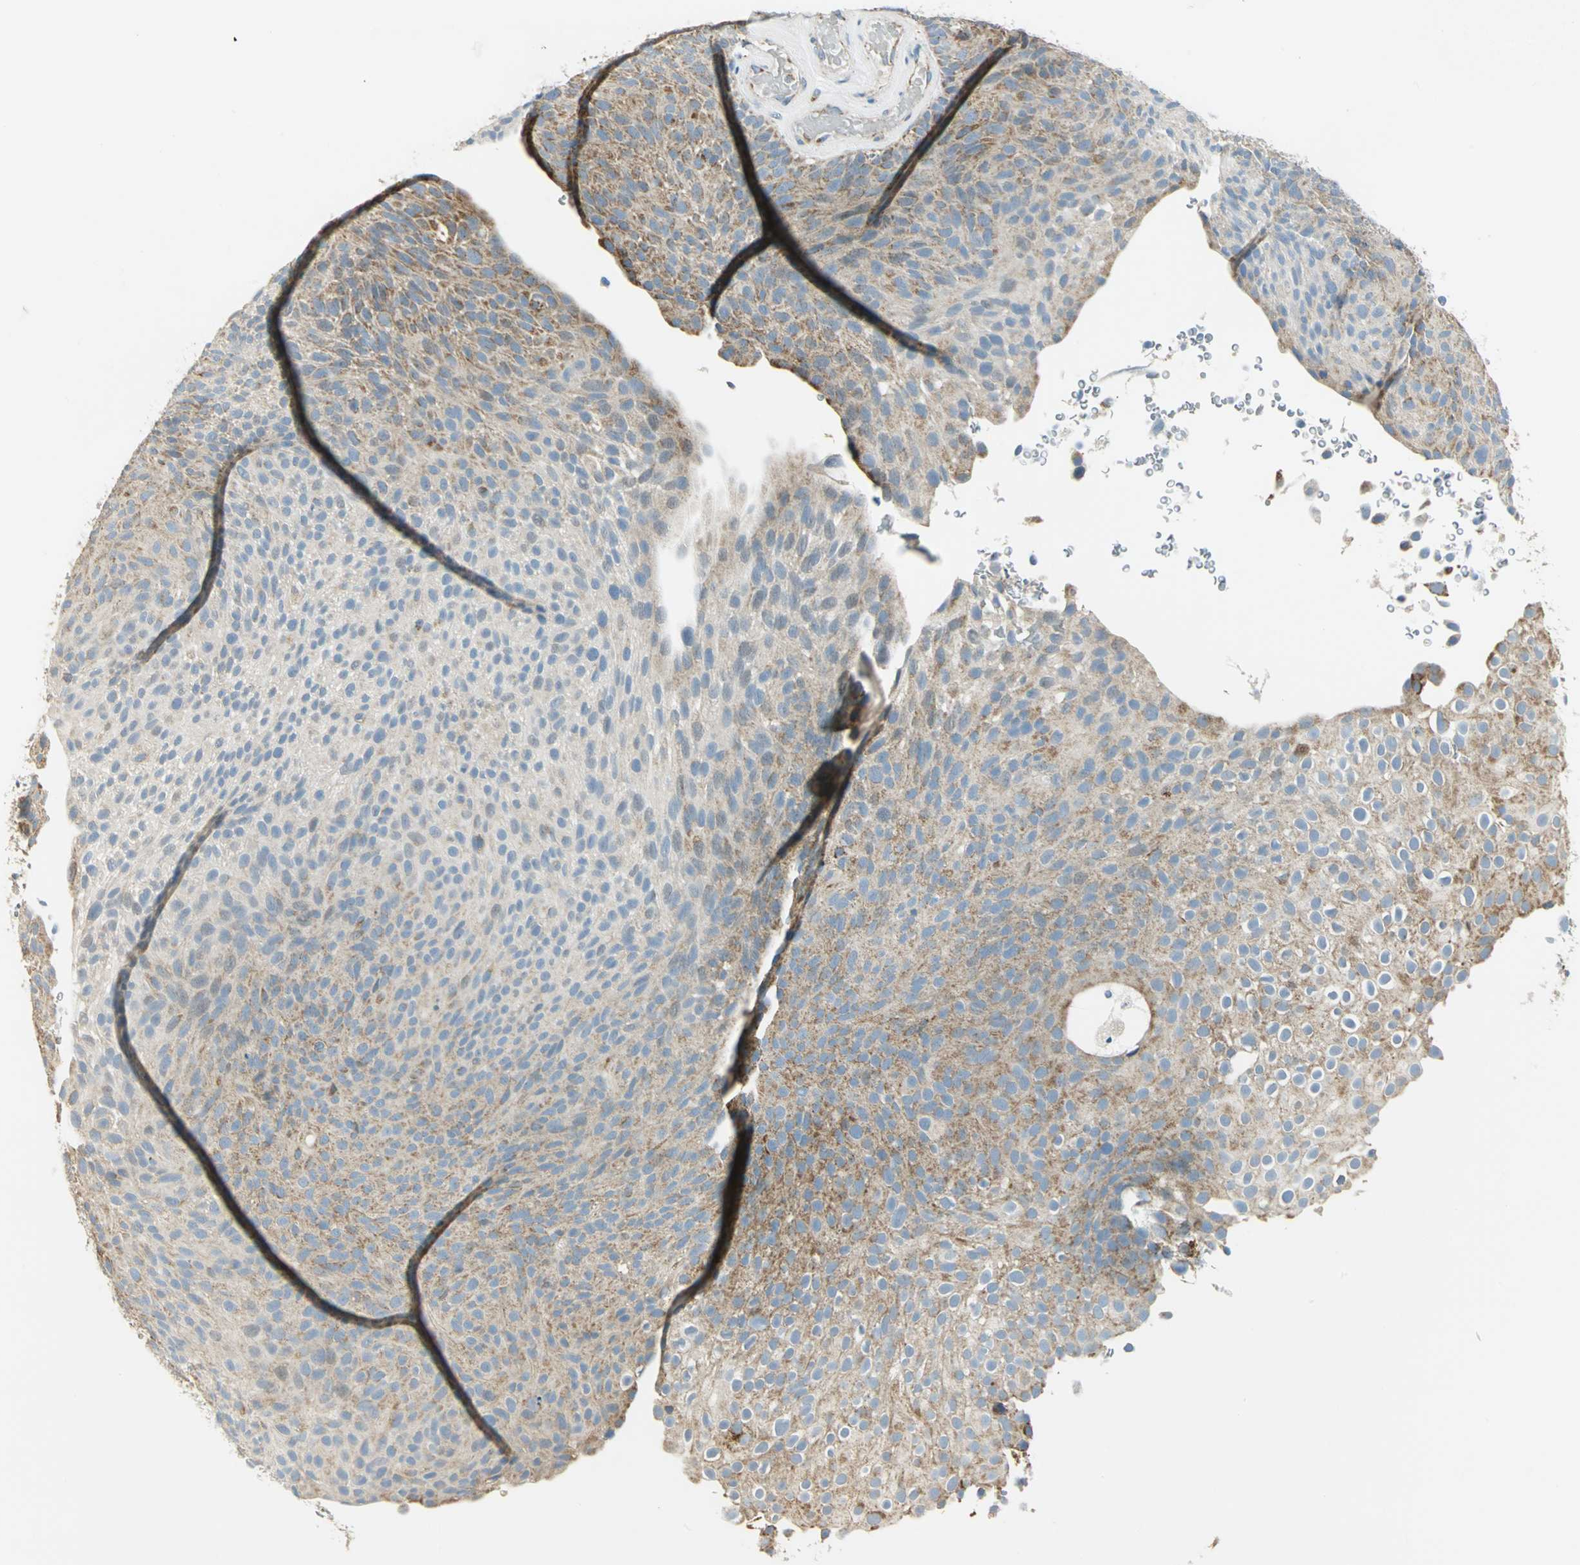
{"staining": {"intensity": "moderate", "quantity": ">75%", "location": "cytoplasmic/membranous"}, "tissue": "urothelial cancer", "cell_type": "Tumor cells", "image_type": "cancer", "snomed": [{"axis": "morphology", "description": "Urothelial carcinoma, Low grade"}, {"axis": "topography", "description": "Urinary bladder"}], "caption": "The micrograph demonstrates a brown stain indicating the presence of a protein in the cytoplasmic/membranous of tumor cells in urothelial cancer.", "gene": "ACADM", "patient": {"sex": "male", "age": 78}}